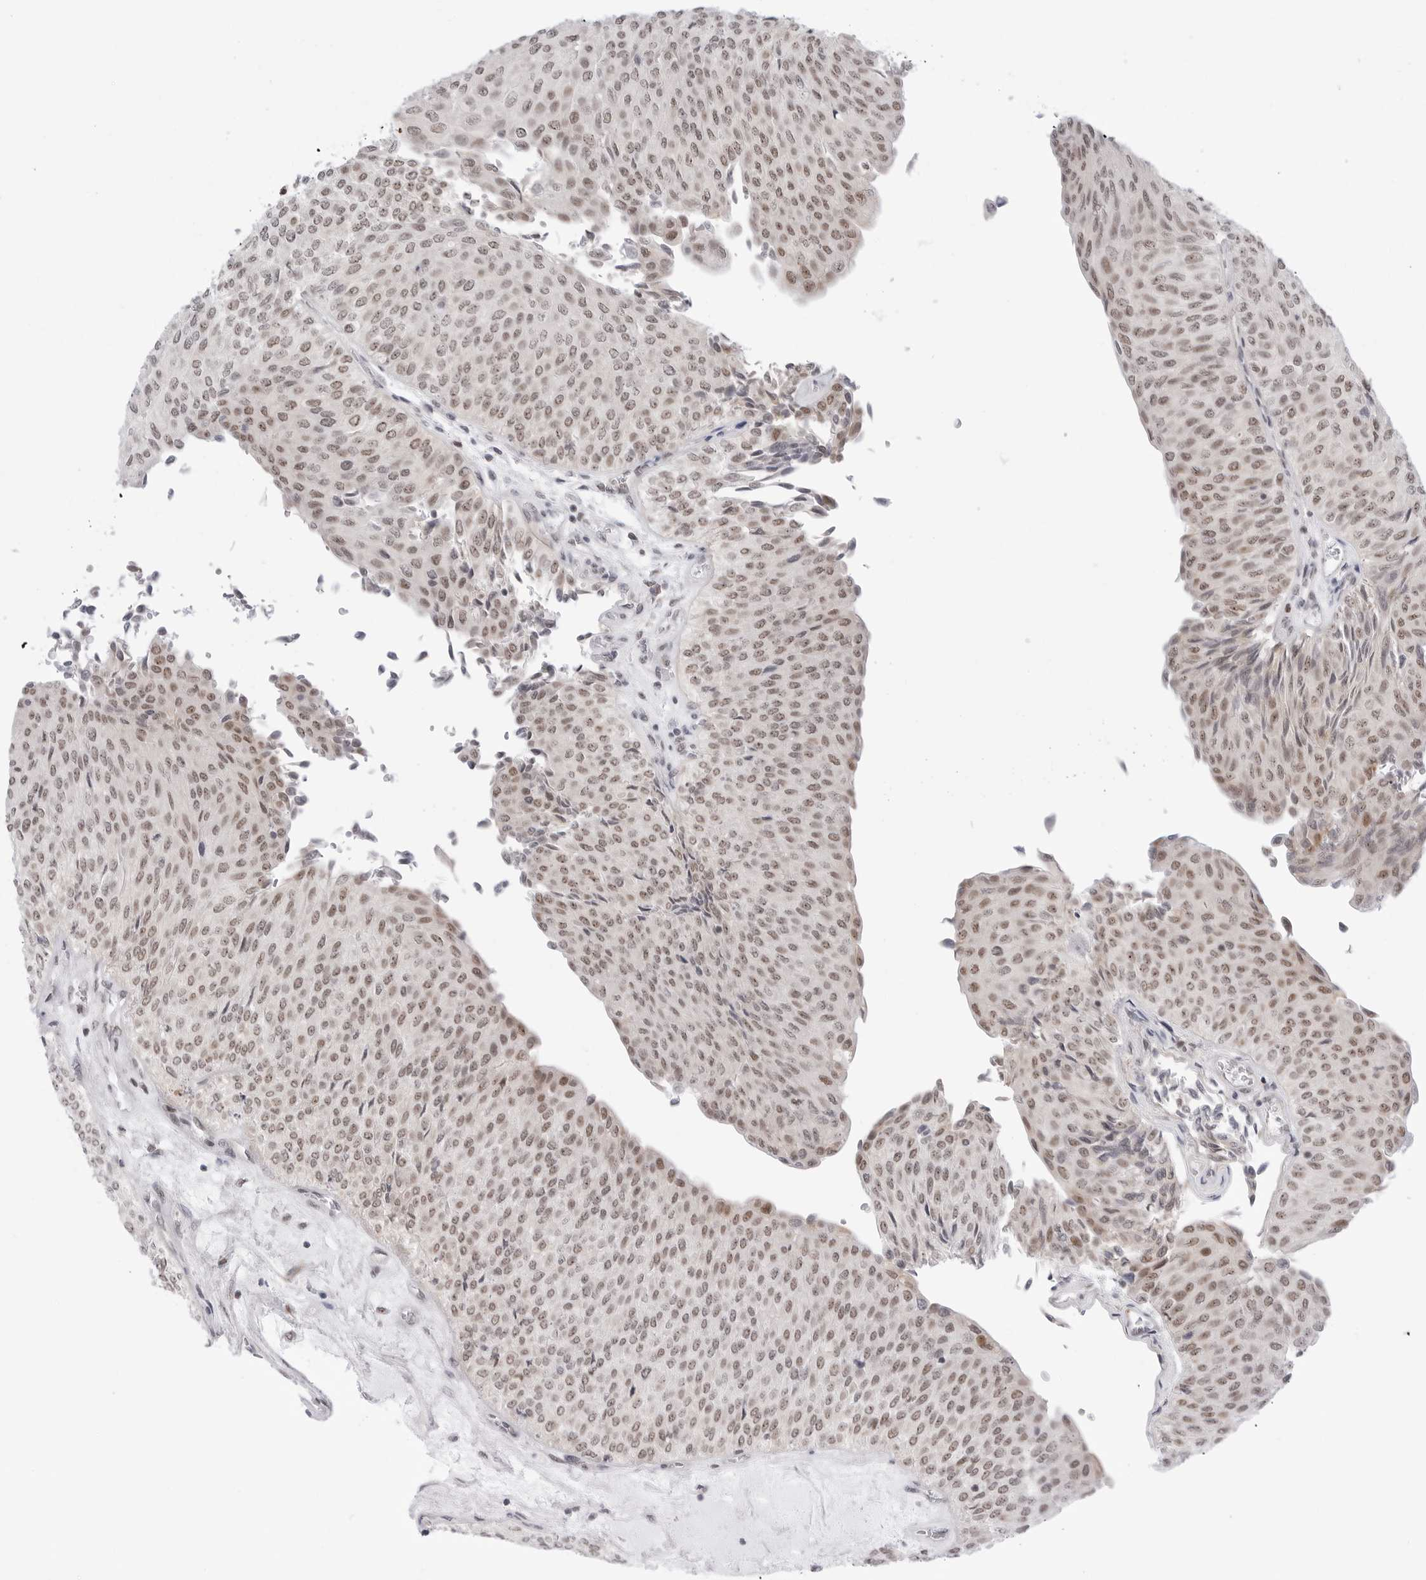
{"staining": {"intensity": "weak", "quantity": ">75%", "location": "nuclear"}, "tissue": "urothelial cancer", "cell_type": "Tumor cells", "image_type": "cancer", "snomed": [{"axis": "morphology", "description": "Urothelial carcinoma, Low grade"}, {"axis": "topography", "description": "Urinary bladder"}], "caption": "Immunohistochemistry (IHC) of human urothelial cancer shows low levels of weak nuclear staining in approximately >75% of tumor cells.", "gene": "C1orf162", "patient": {"sex": "male", "age": 78}}